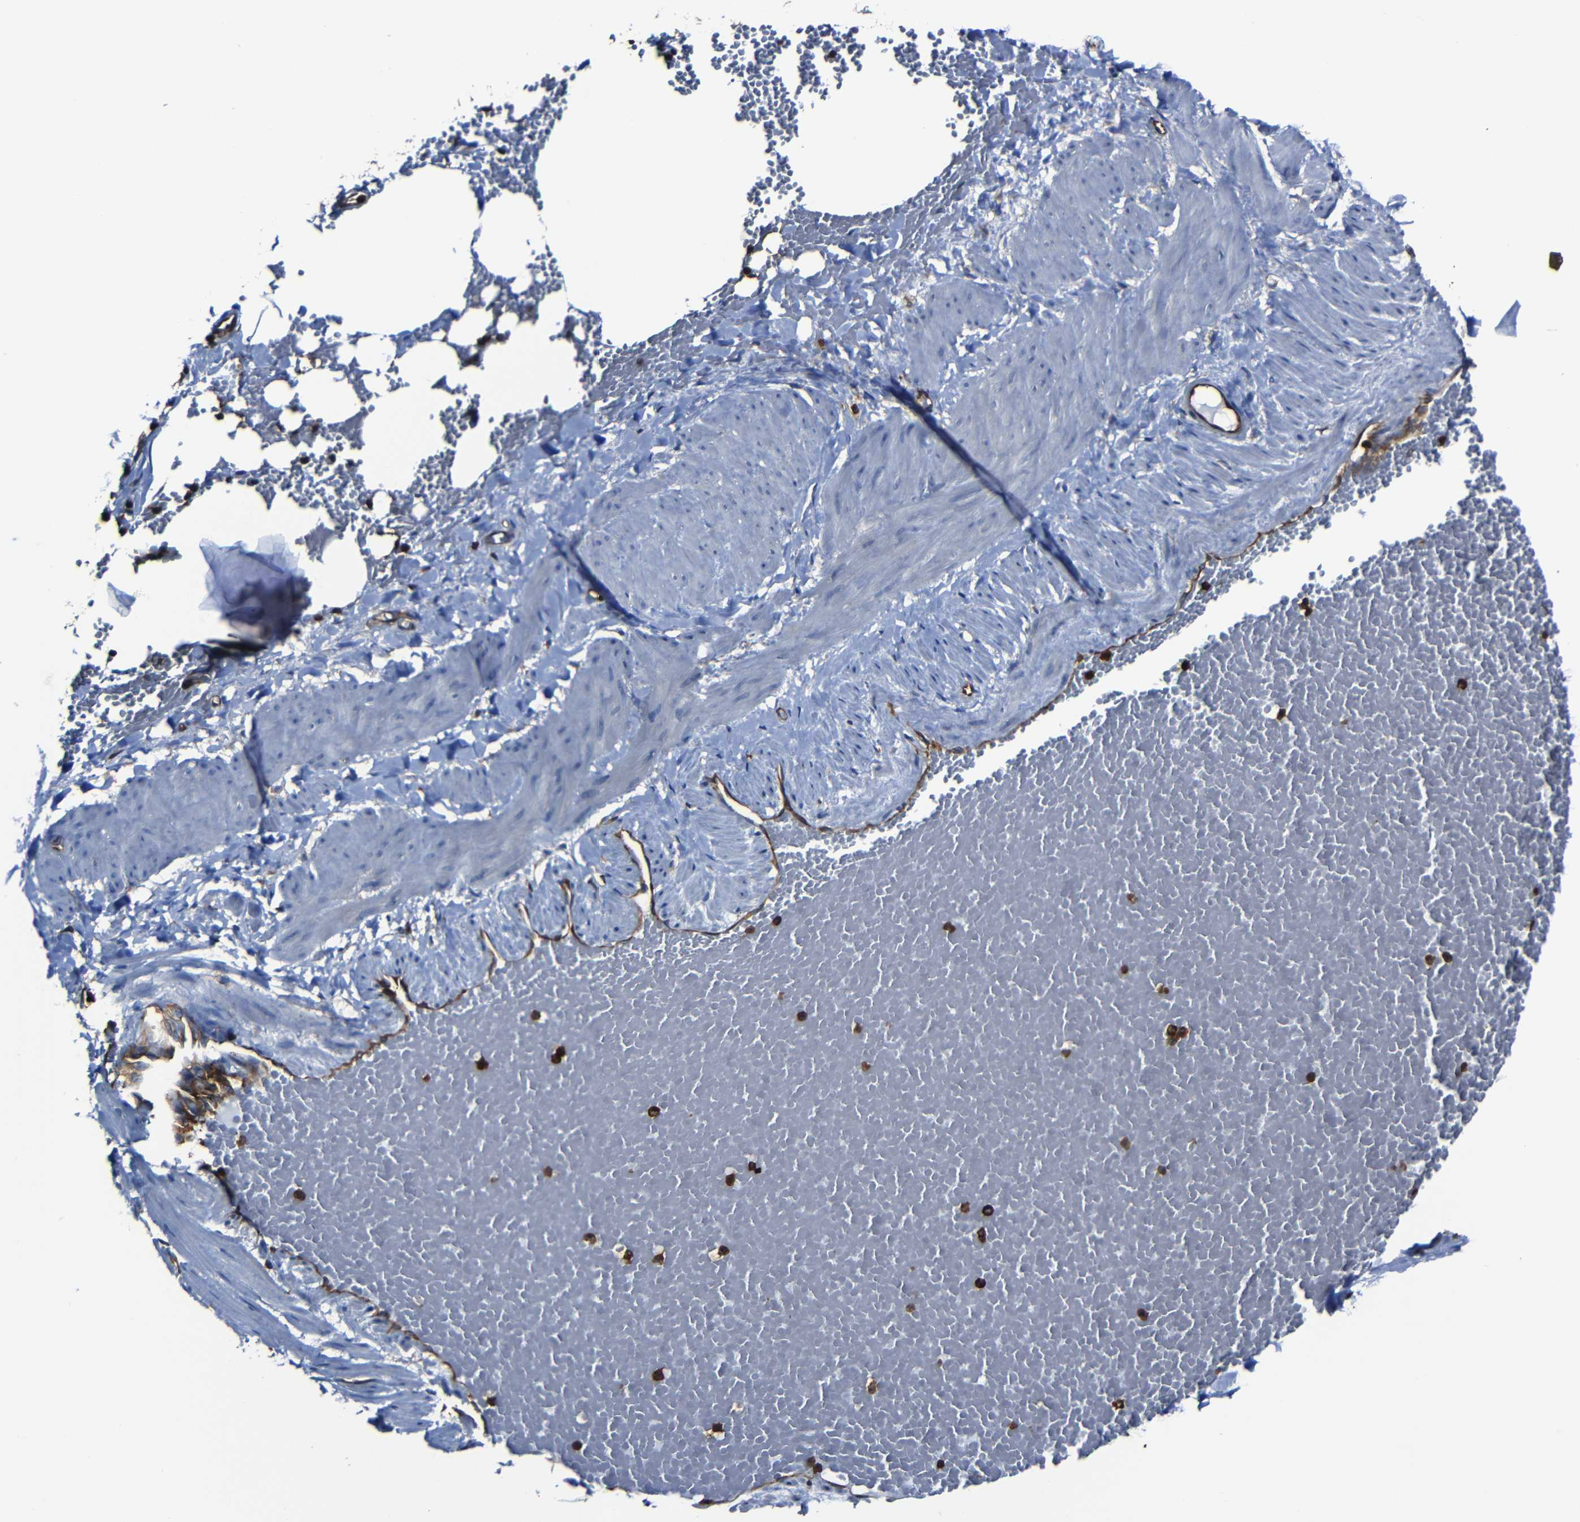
{"staining": {"intensity": "negative", "quantity": "none", "location": "none"}, "tissue": "adipose tissue", "cell_type": "Adipocytes", "image_type": "normal", "snomed": [{"axis": "morphology", "description": "Normal tissue, NOS"}, {"axis": "topography", "description": "Soft tissue"}, {"axis": "topography", "description": "Vascular tissue"}], "caption": "Immunohistochemistry of normal human adipose tissue exhibits no expression in adipocytes.", "gene": "ARHGEF1", "patient": {"sex": "female", "age": 35}}